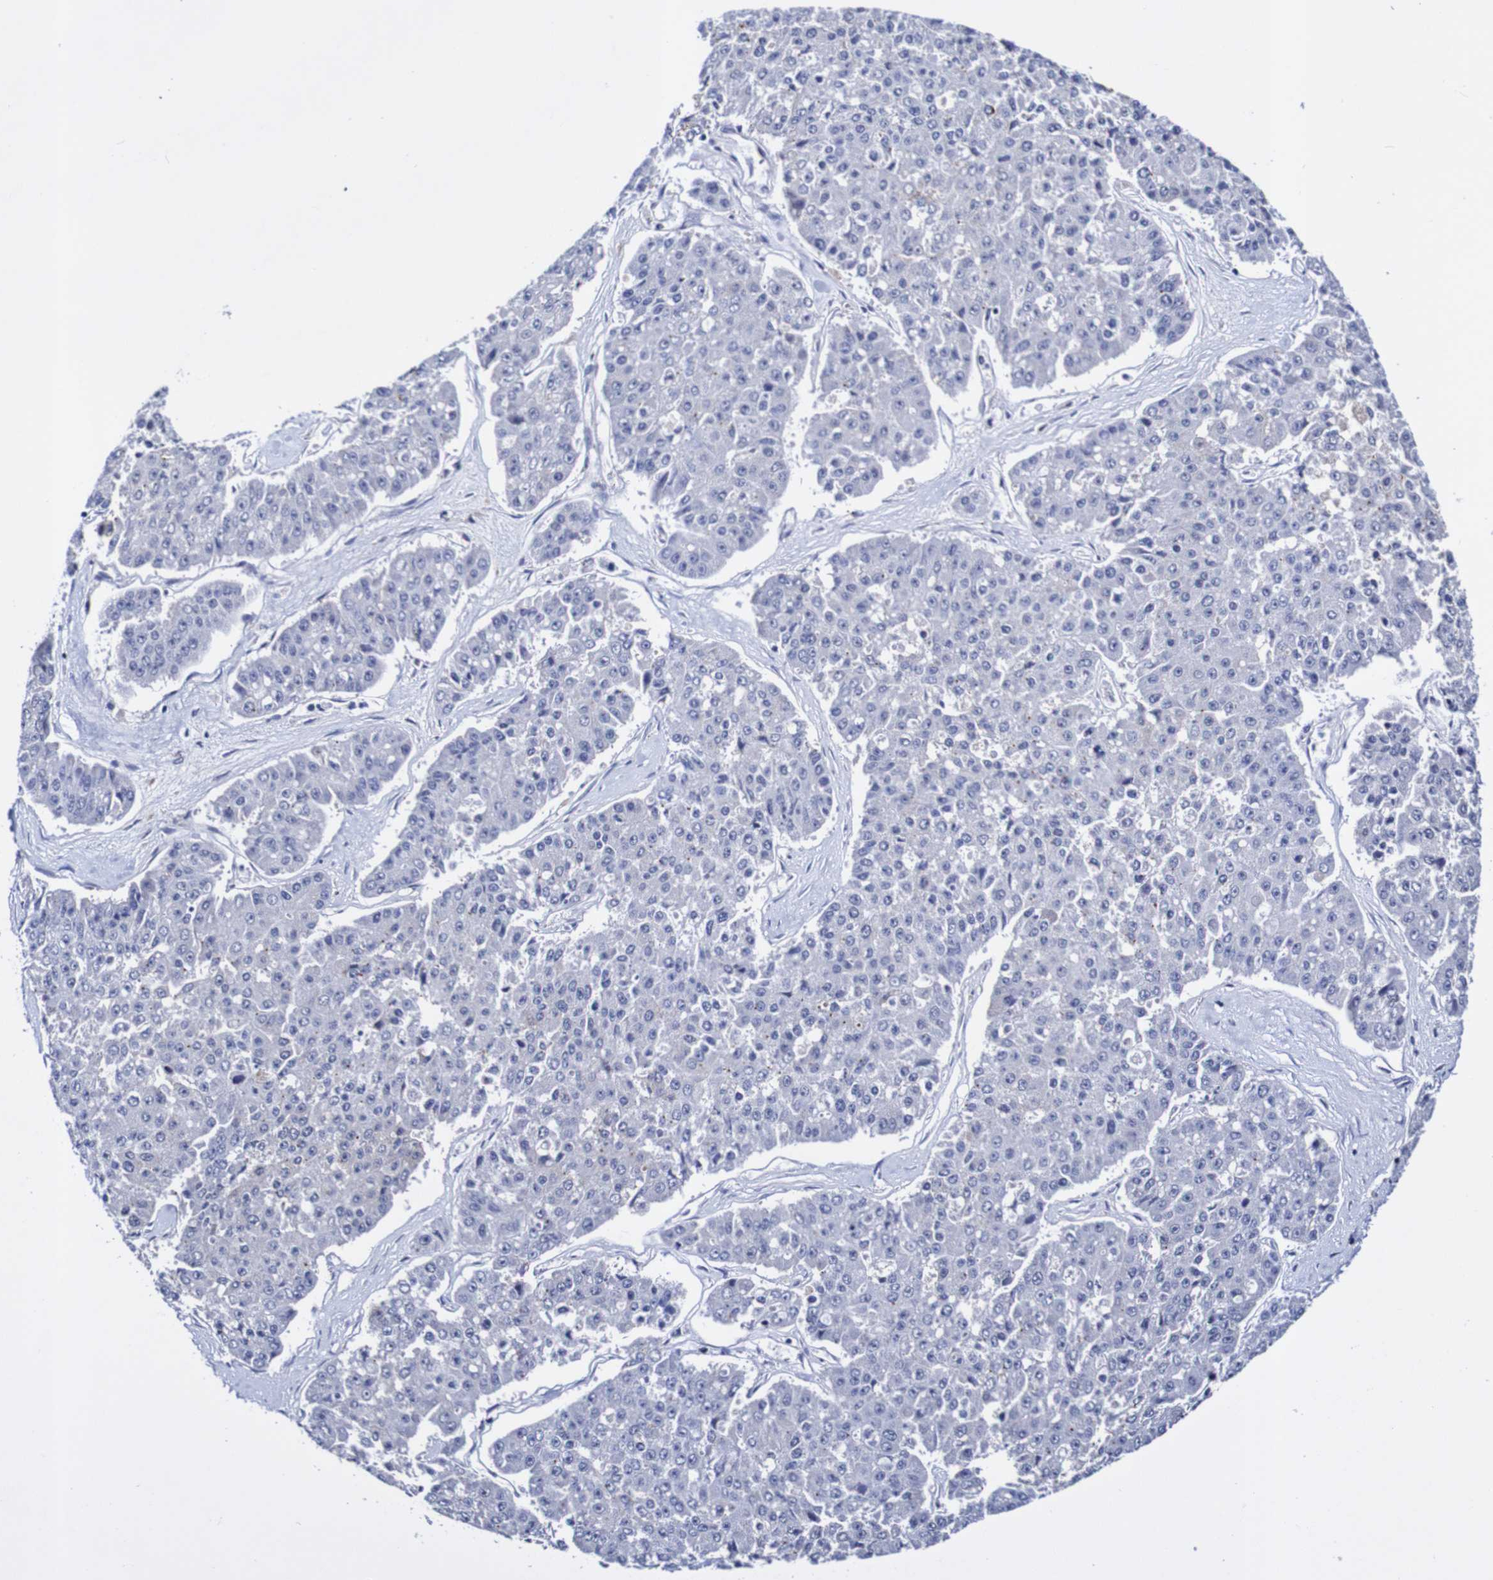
{"staining": {"intensity": "negative", "quantity": "none", "location": "none"}, "tissue": "pancreatic cancer", "cell_type": "Tumor cells", "image_type": "cancer", "snomed": [{"axis": "morphology", "description": "Adenocarcinoma, NOS"}, {"axis": "topography", "description": "Pancreas"}], "caption": "This is an immunohistochemistry histopathology image of human pancreatic cancer (adenocarcinoma). There is no positivity in tumor cells.", "gene": "SEZ6", "patient": {"sex": "male", "age": 50}}